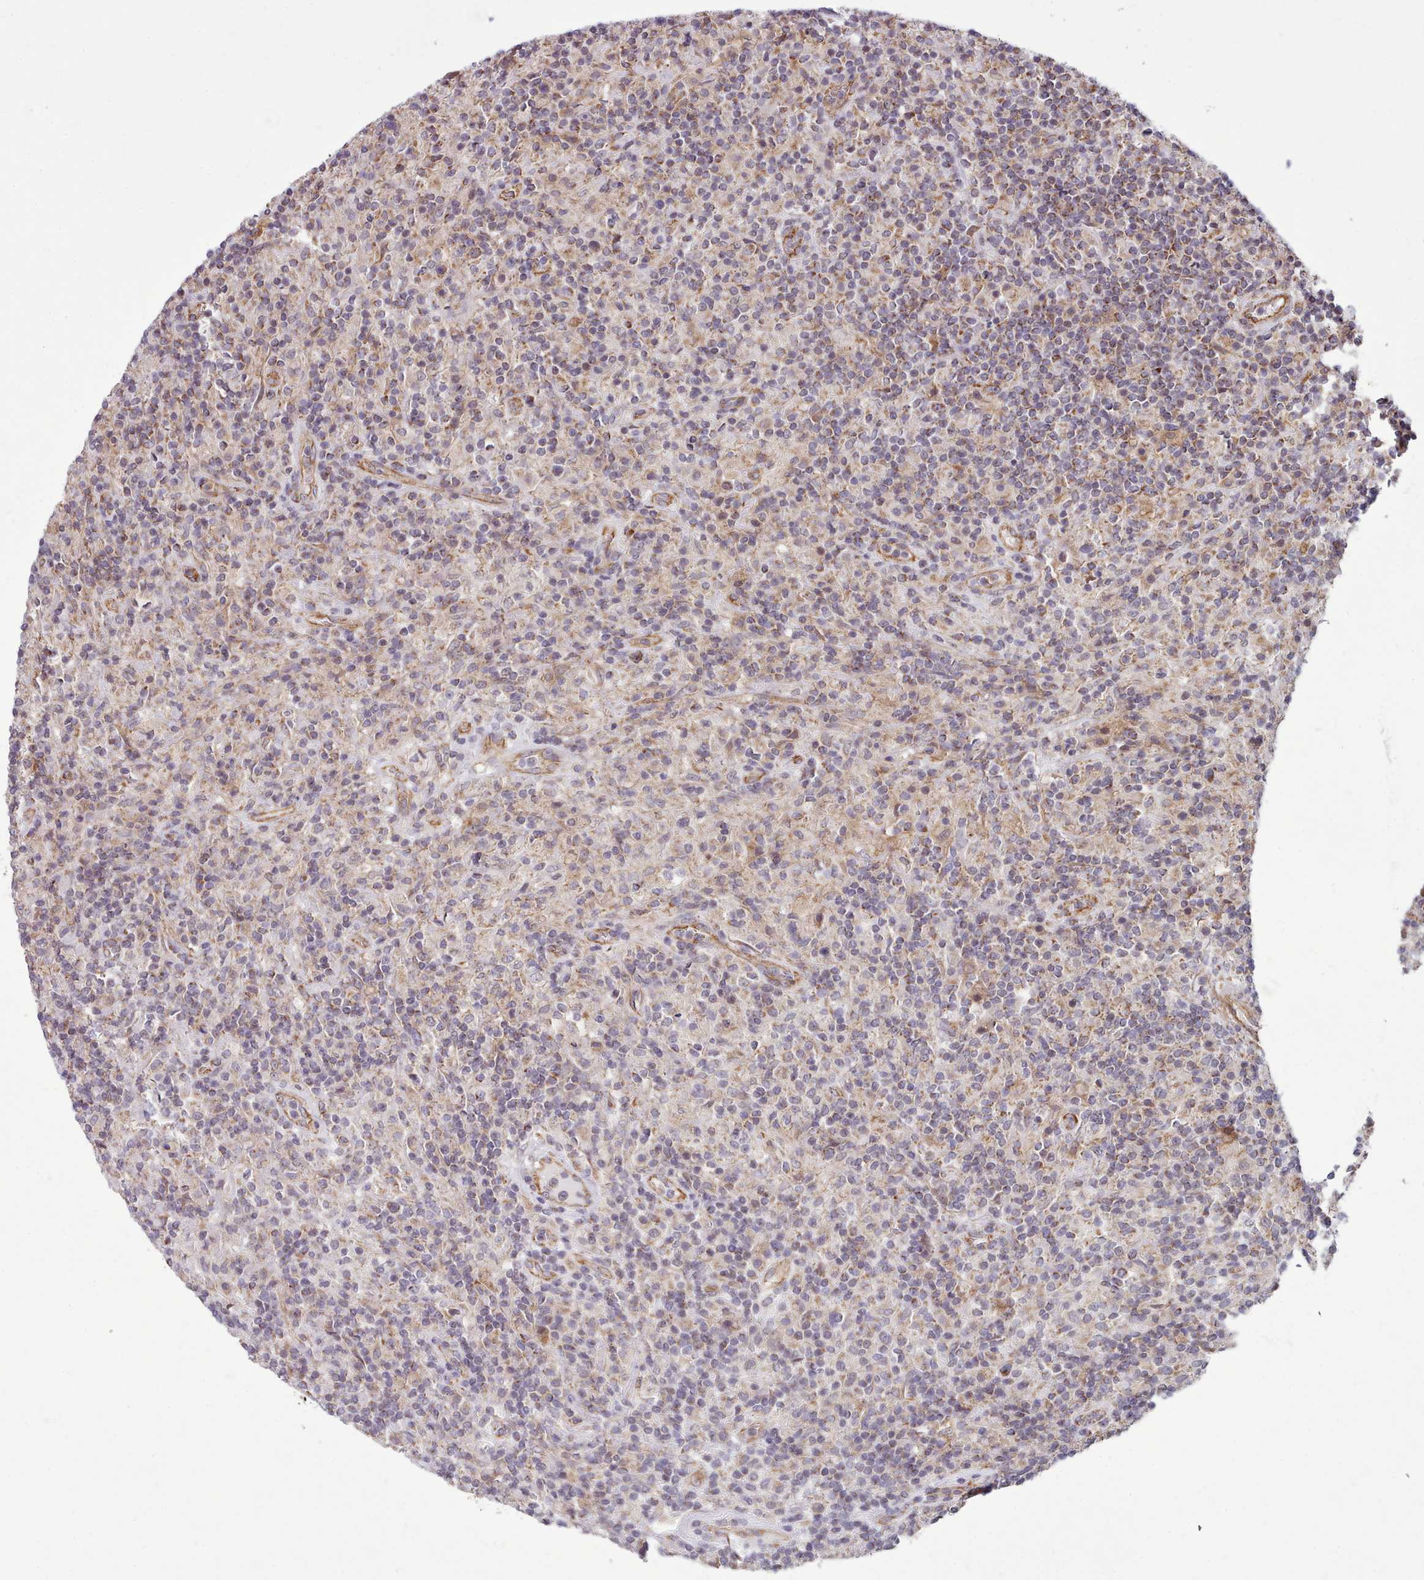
{"staining": {"intensity": "moderate", "quantity": "<25%", "location": "cytoplasmic/membranous"}, "tissue": "lymphoma", "cell_type": "Tumor cells", "image_type": "cancer", "snomed": [{"axis": "morphology", "description": "Hodgkin's disease, NOS"}, {"axis": "topography", "description": "Lymph node"}], "caption": "Lymphoma stained with immunohistochemistry (IHC) demonstrates moderate cytoplasmic/membranous staining in about <25% of tumor cells.", "gene": "MRPL46", "patient": {"sex": "male", "age": 70}}